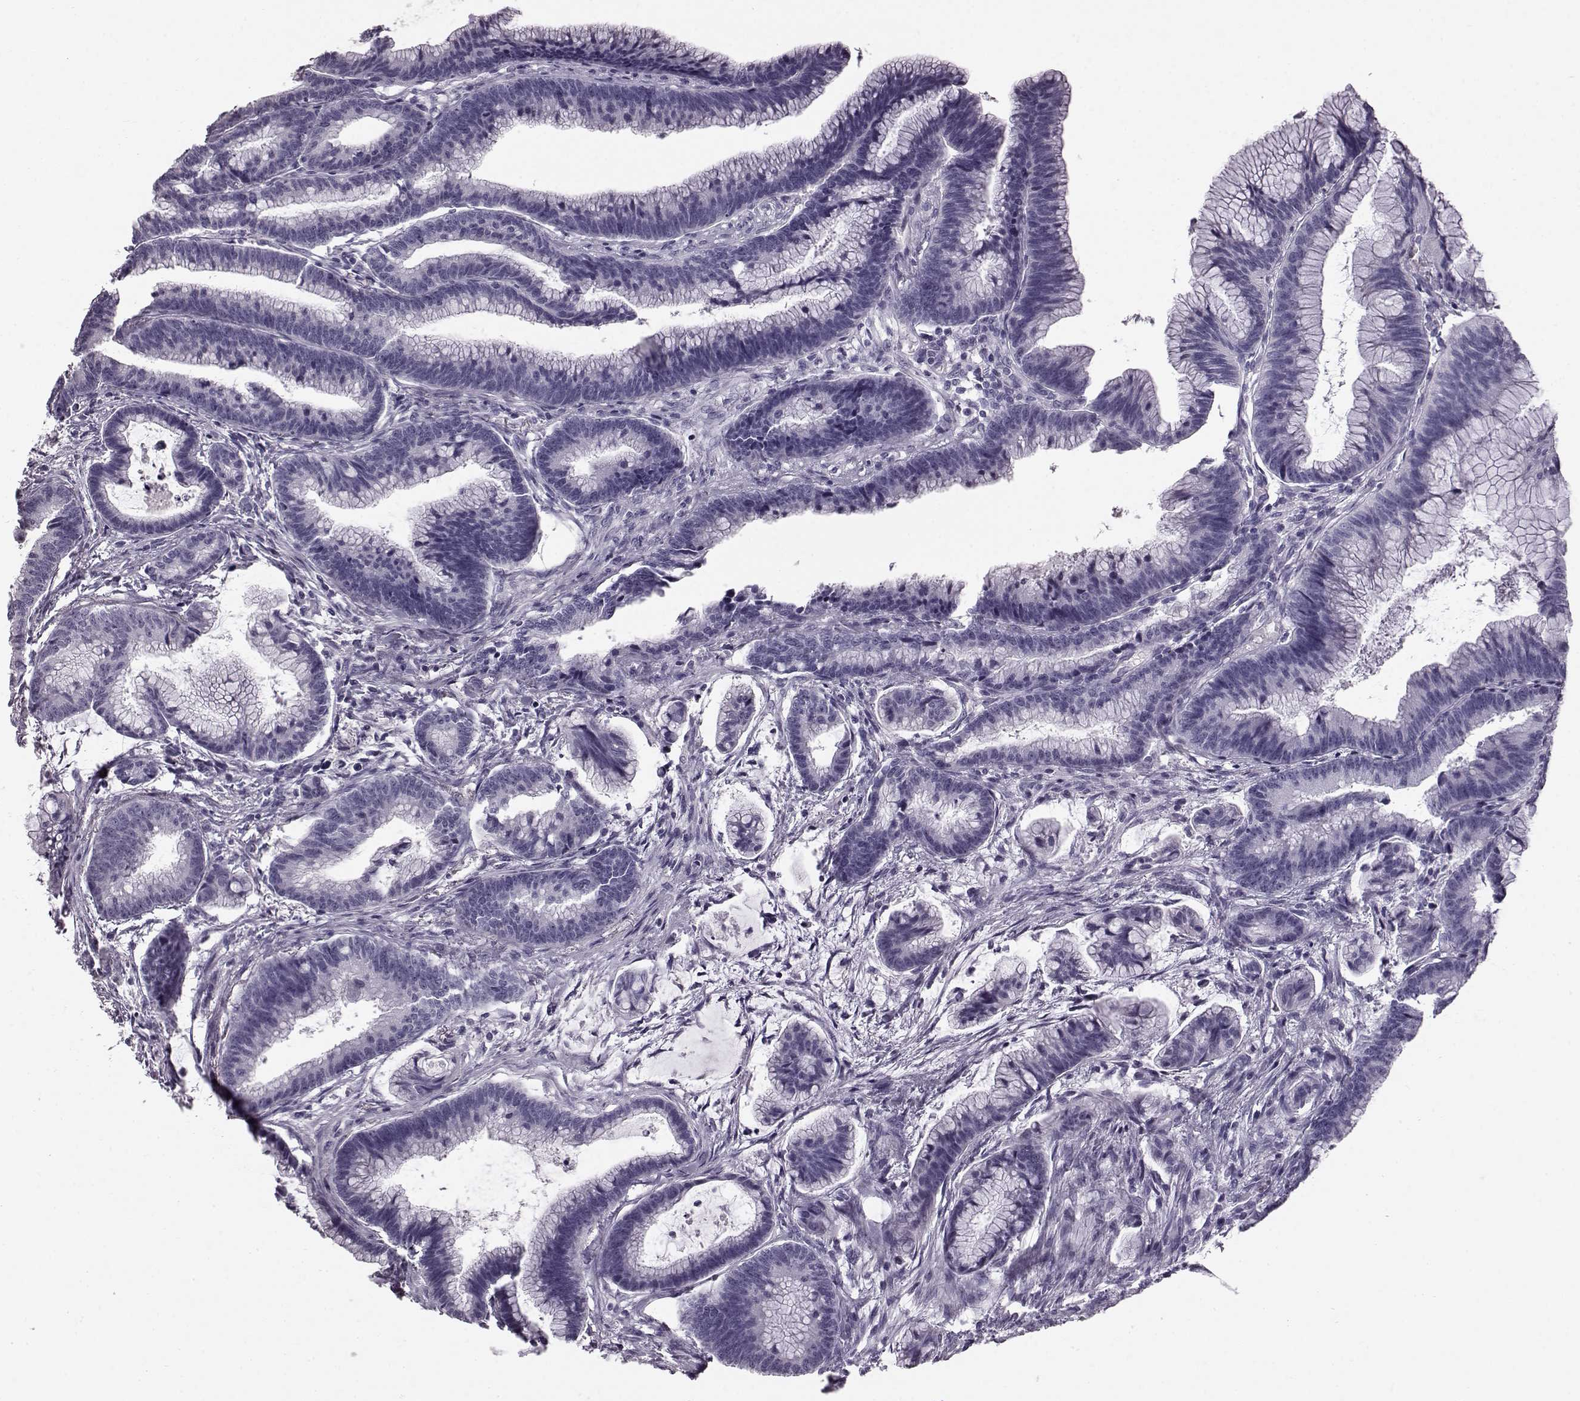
{"staining": {"intensity": "negative", "quantity": "none", "location": "none"}, "tissue": "colorectal cancer", "cell_type": "Tumor cells", "image_type": "cancer", "snomed": [{"axis": "morphology", "description": "Adenocarcinoma, NOS"}, {"axis": "topography", "description": "Colon"}], "caption": "Immunohistochemistry histopathology image of colorectal cancer (adenocarcinoma) stained for a protein (brown), which exhibits no positivity in tumor cells.", "gene": "TCHHL1", "patient": {"sex": "female", "age": 78}}